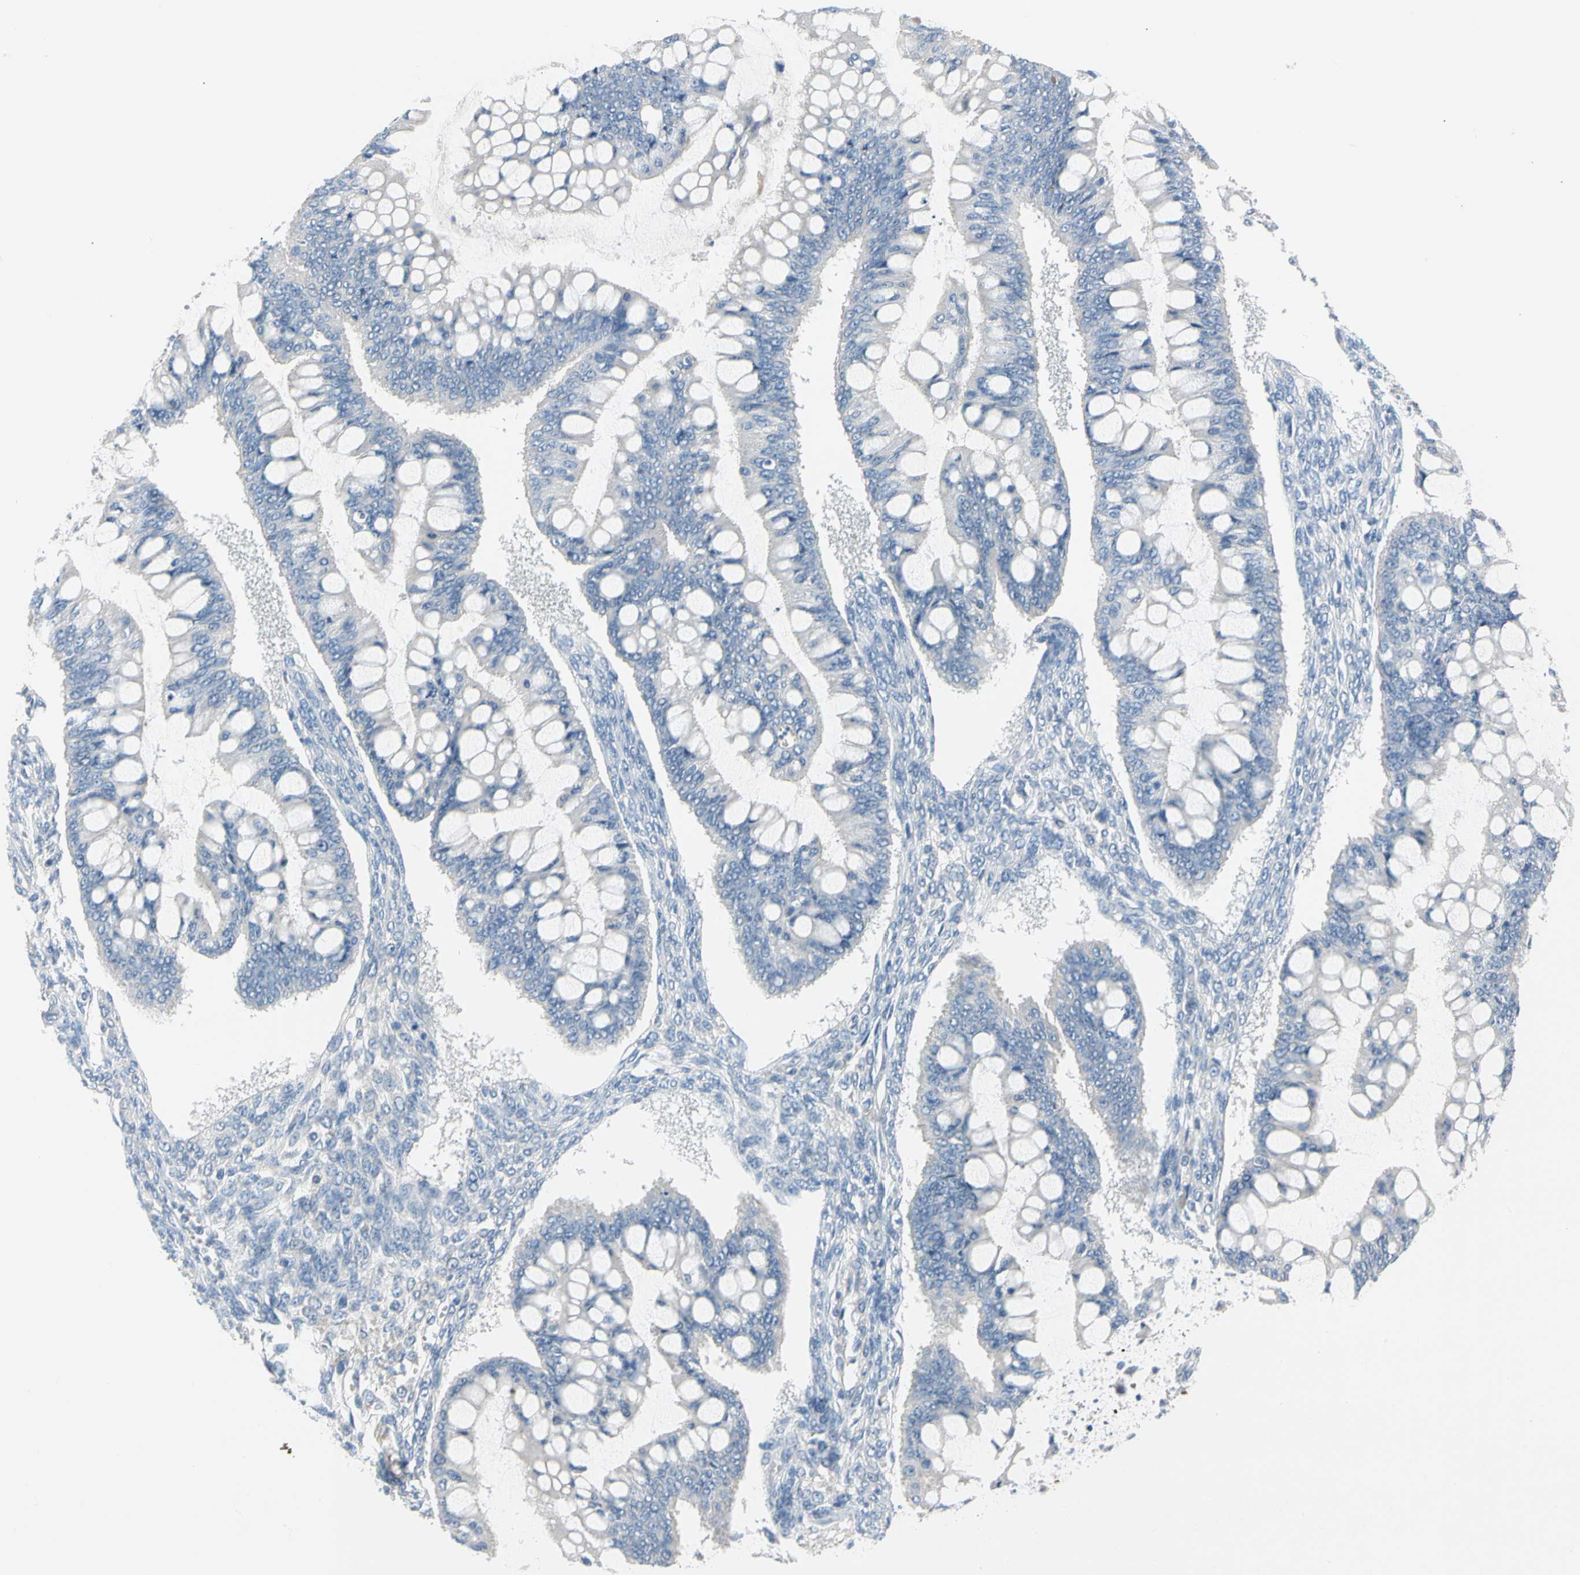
{"staining": {"intensity": "negative", "quantity": "none", "location": "none"}, "tissue": "ovarian cancer", "cell_type": "Tumor cells", "image_type": "cancer", "snomed": [{"axis": "morphology", "description": "Cystadenocarcinoma, mucinous, NOS"}, {"axis": "topography", "description": "Ovary"}], "caption": "Protein analysis of ovarian cancer shows no significant positivity in tumor cells.", "gene": "MARK1", "patient": {"sex": "female", "age": 73}}